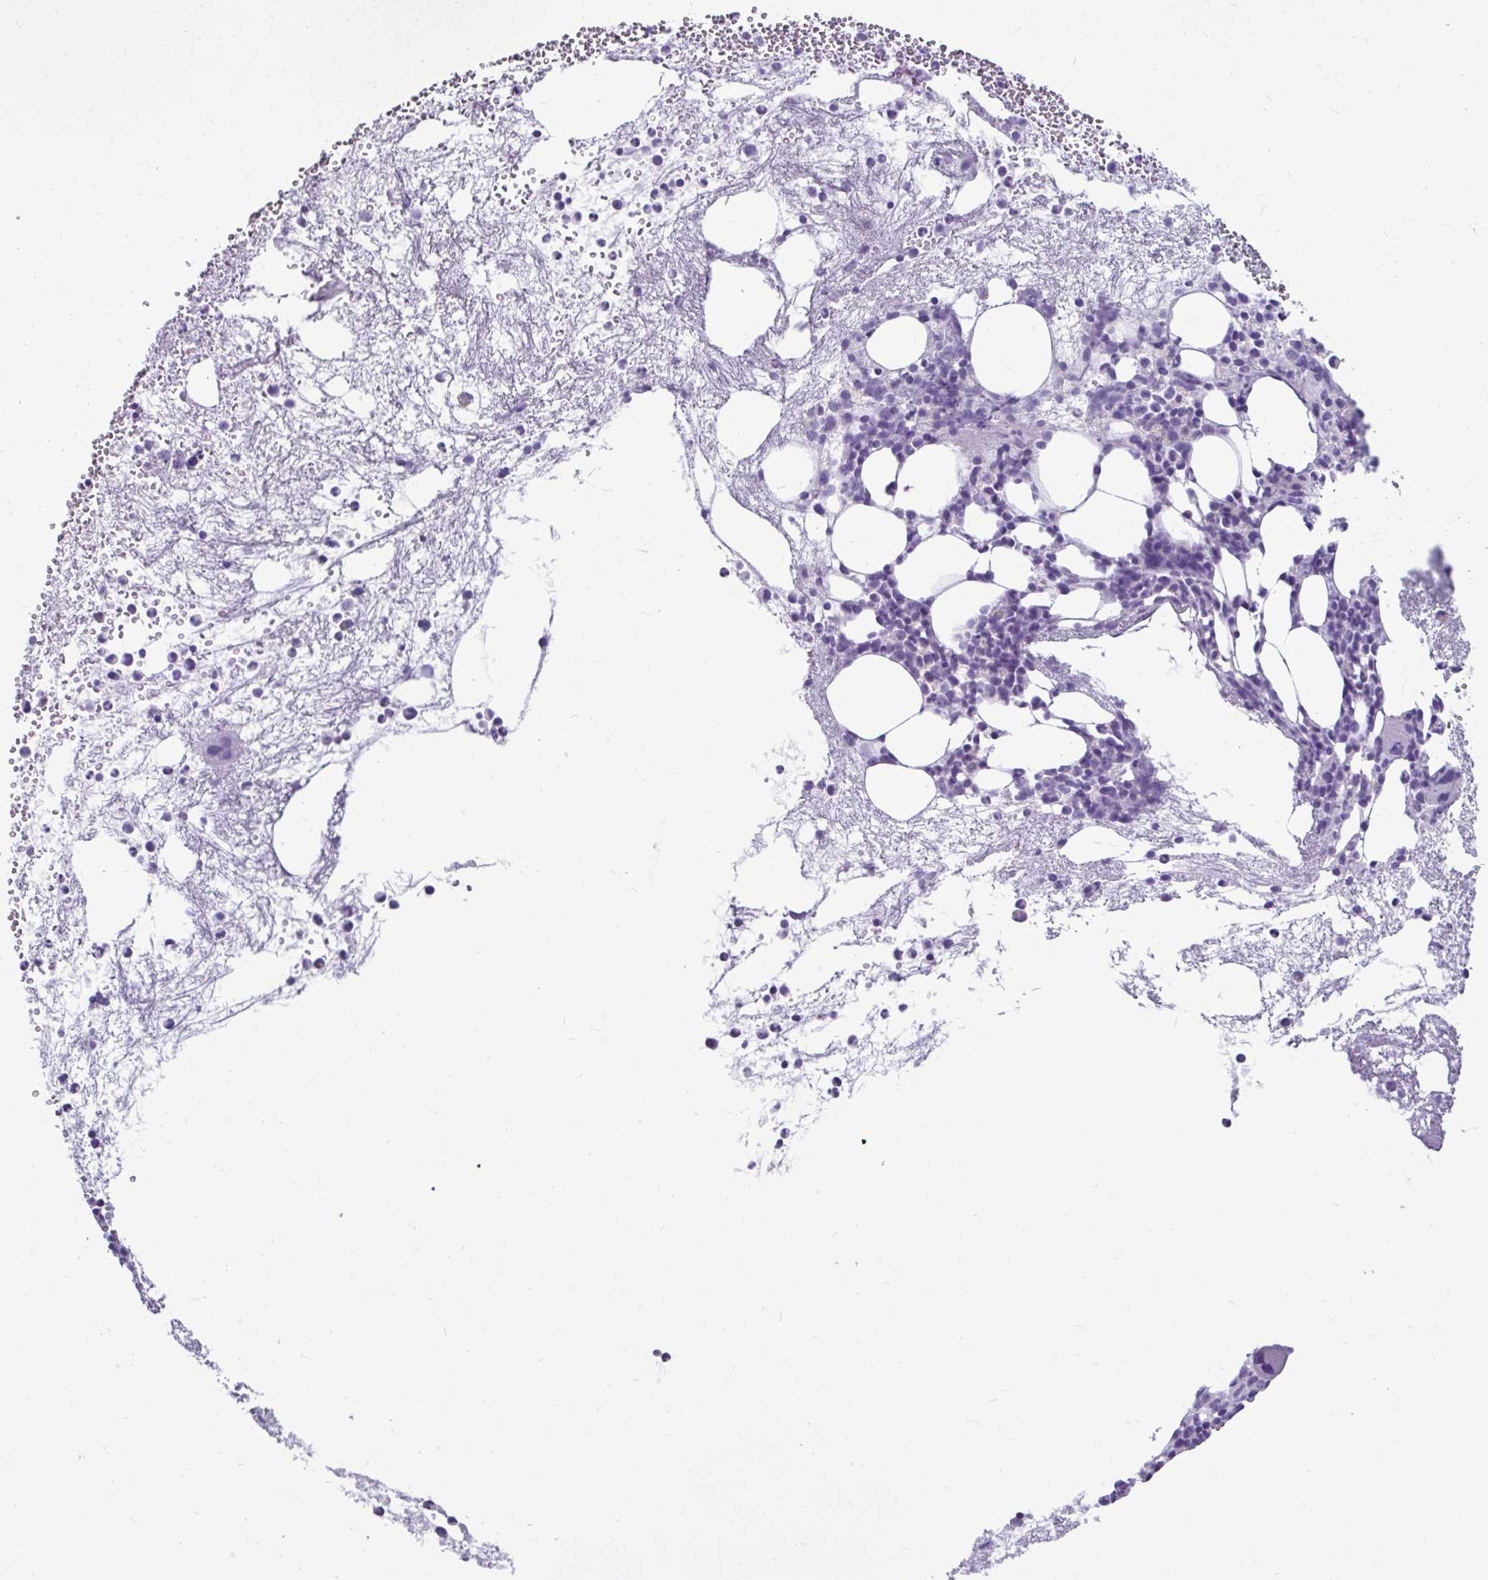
{"staining": {"intensity": "moderate", "quantity": "<25%", "location": "cytoplasmic/membranous"}, "tissue": "bone marrow", "cell_type": "Hematopoietic cells", "image_type": "normal", "snomed": [{"axis": "morphology", "description": "Normal tissue, NOS"}, {"axis": "topography", "description": "Bone marrow"}], "caption": "Unremarkable bone marrow displays moderate cytoplasmic/membranous expression in about <25% of hematopoietic cells.", "gene": "CTSZ", "patient": {"sex": "female", "age": 57}}